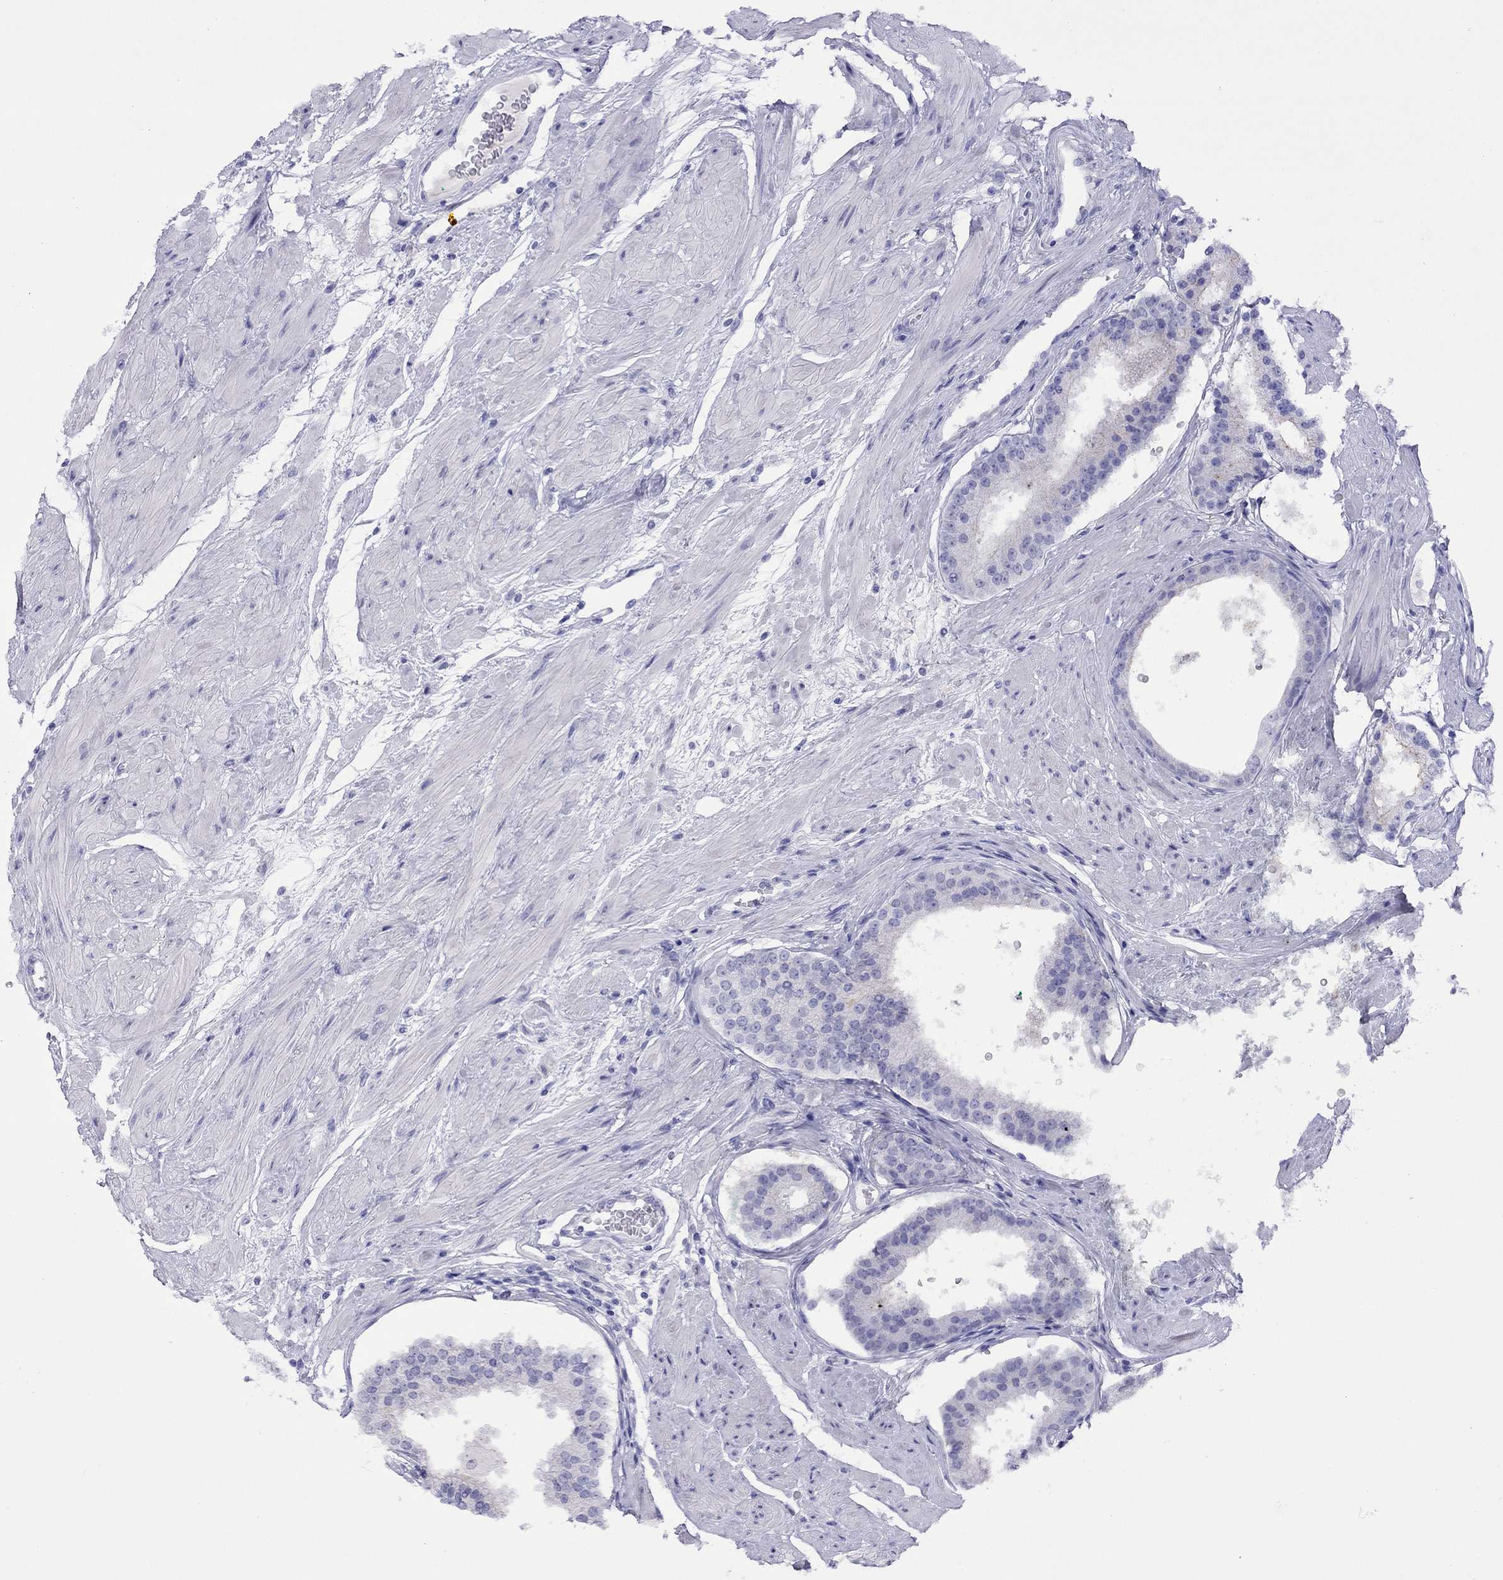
{"staining": {"intensity": "negative", "quantity": "none", "location": "none"}, "tissue": "prostate cancer", "cell_type": "Tumor cells", "image_type": "cancer", "snomed": [{"axis": "morphology", "description": "Adenocarcinoma, Low grade"}, {"axis": "topography", "description": "Prostate"}], "caption": "The micrograph shows no significant staining in tumor cells of prostate cancer (adenocarcinoma (low-grade)). (Brightfield microscopy of DAB (3,3'-diaminobenzidine) immunohistochemistry (IHC) at high magnification).", "gene": "SLC30A8", "patient": {"sex": "male", "age": 60}}